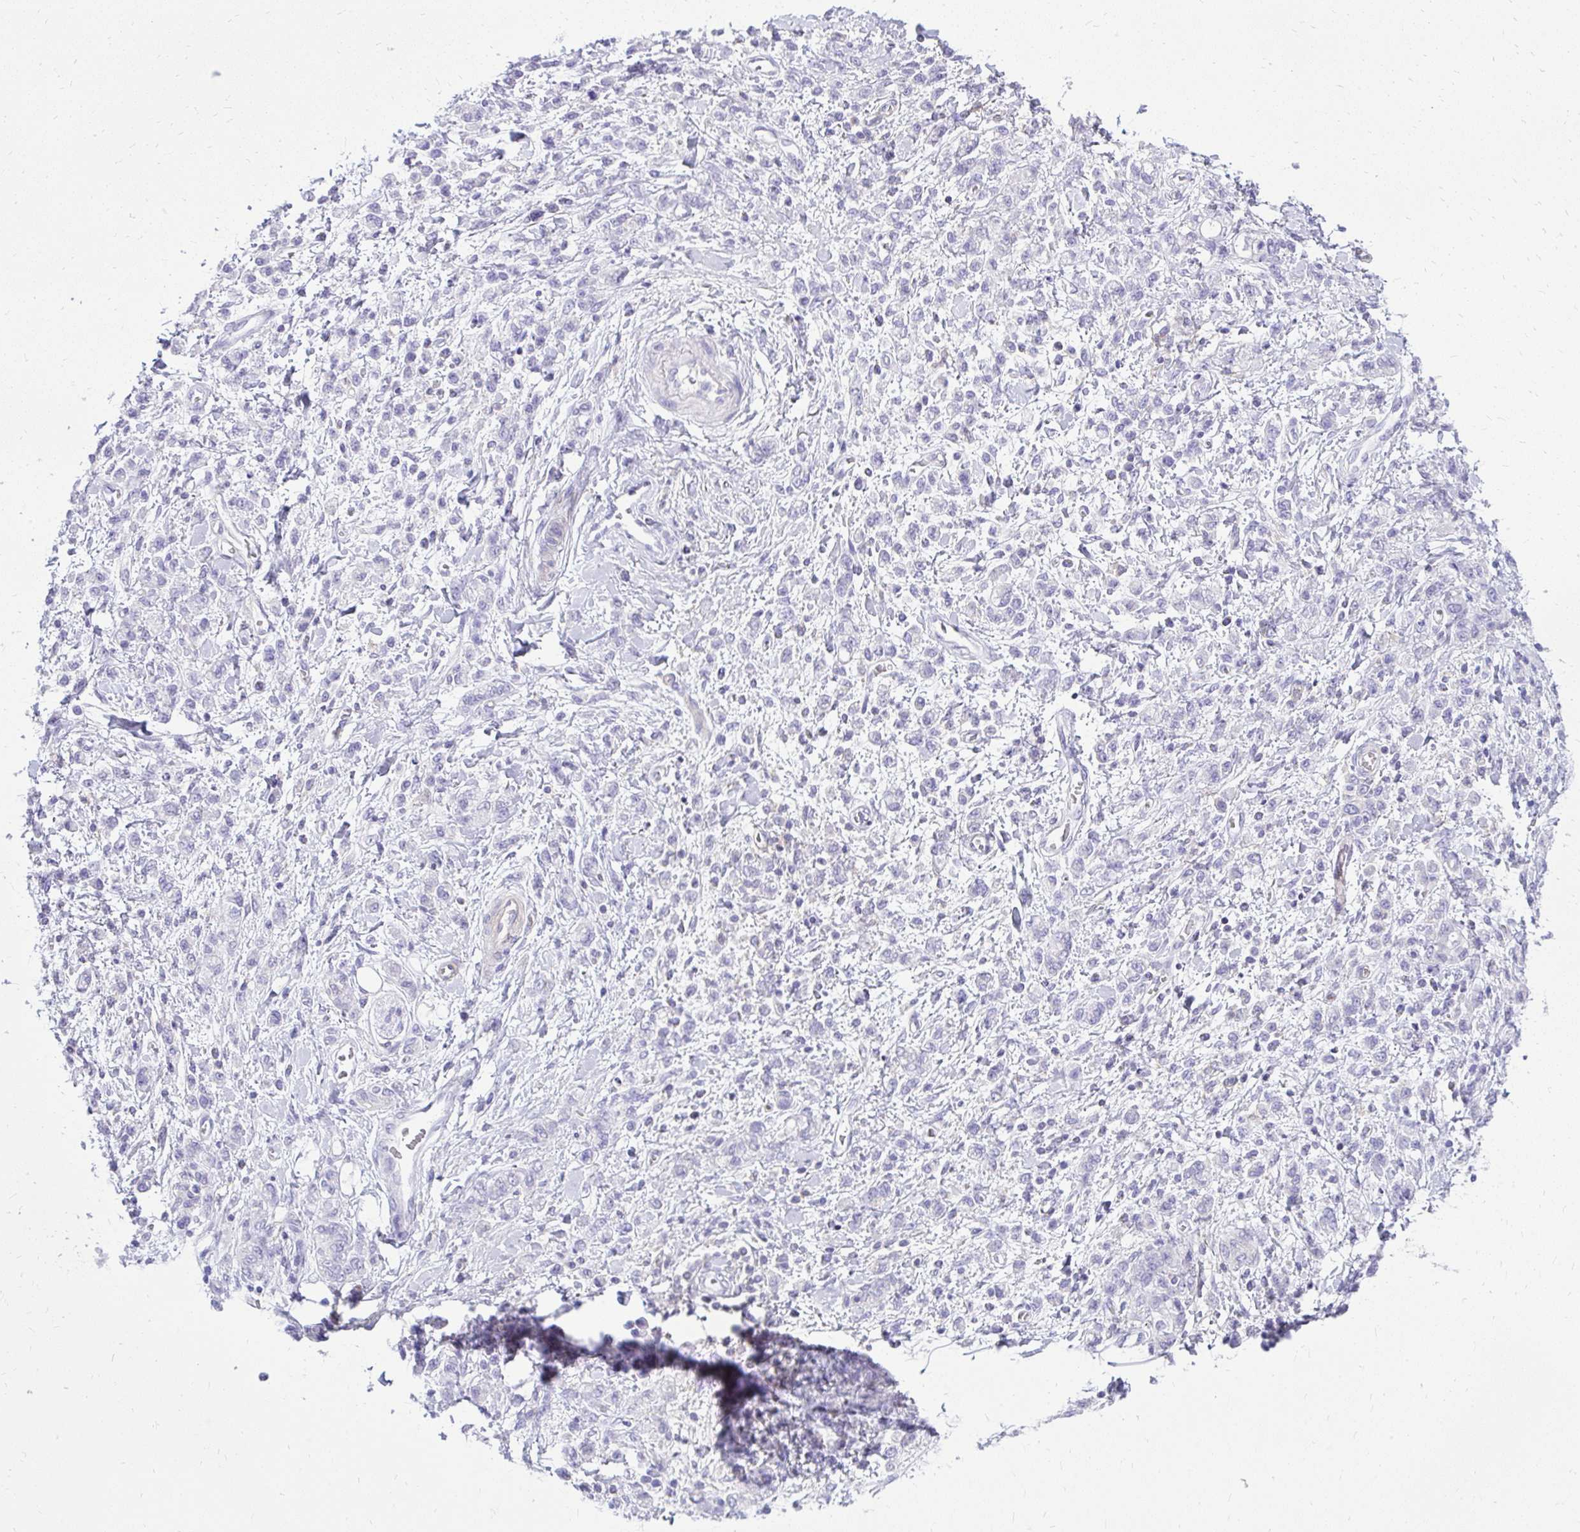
{"staining": {"intensity": "negative", "quantity": "none", "location": "none"}, "tissue": "stomach cancer", "cell_type": "Tumor cells", "image_type": "cancer", "snomed": [{"axis": "morphology", "description": "Adenocarcinoma, NOS"}, {"axis": "topography", "description": "Stomach"}], "caption": "An IHC photomicrograph of stomach cancer is shown. There is no staining in tumor cells of stomach cancer. (Stains: DAB (3,3'-diaminobenzidine) immunohistochemistry with hematoxylin counter stain, Microscopy: brightfield microscopy at high magnification).", "gene": "GPRIN3", "patient": {"sex": "male", "age": 77}}